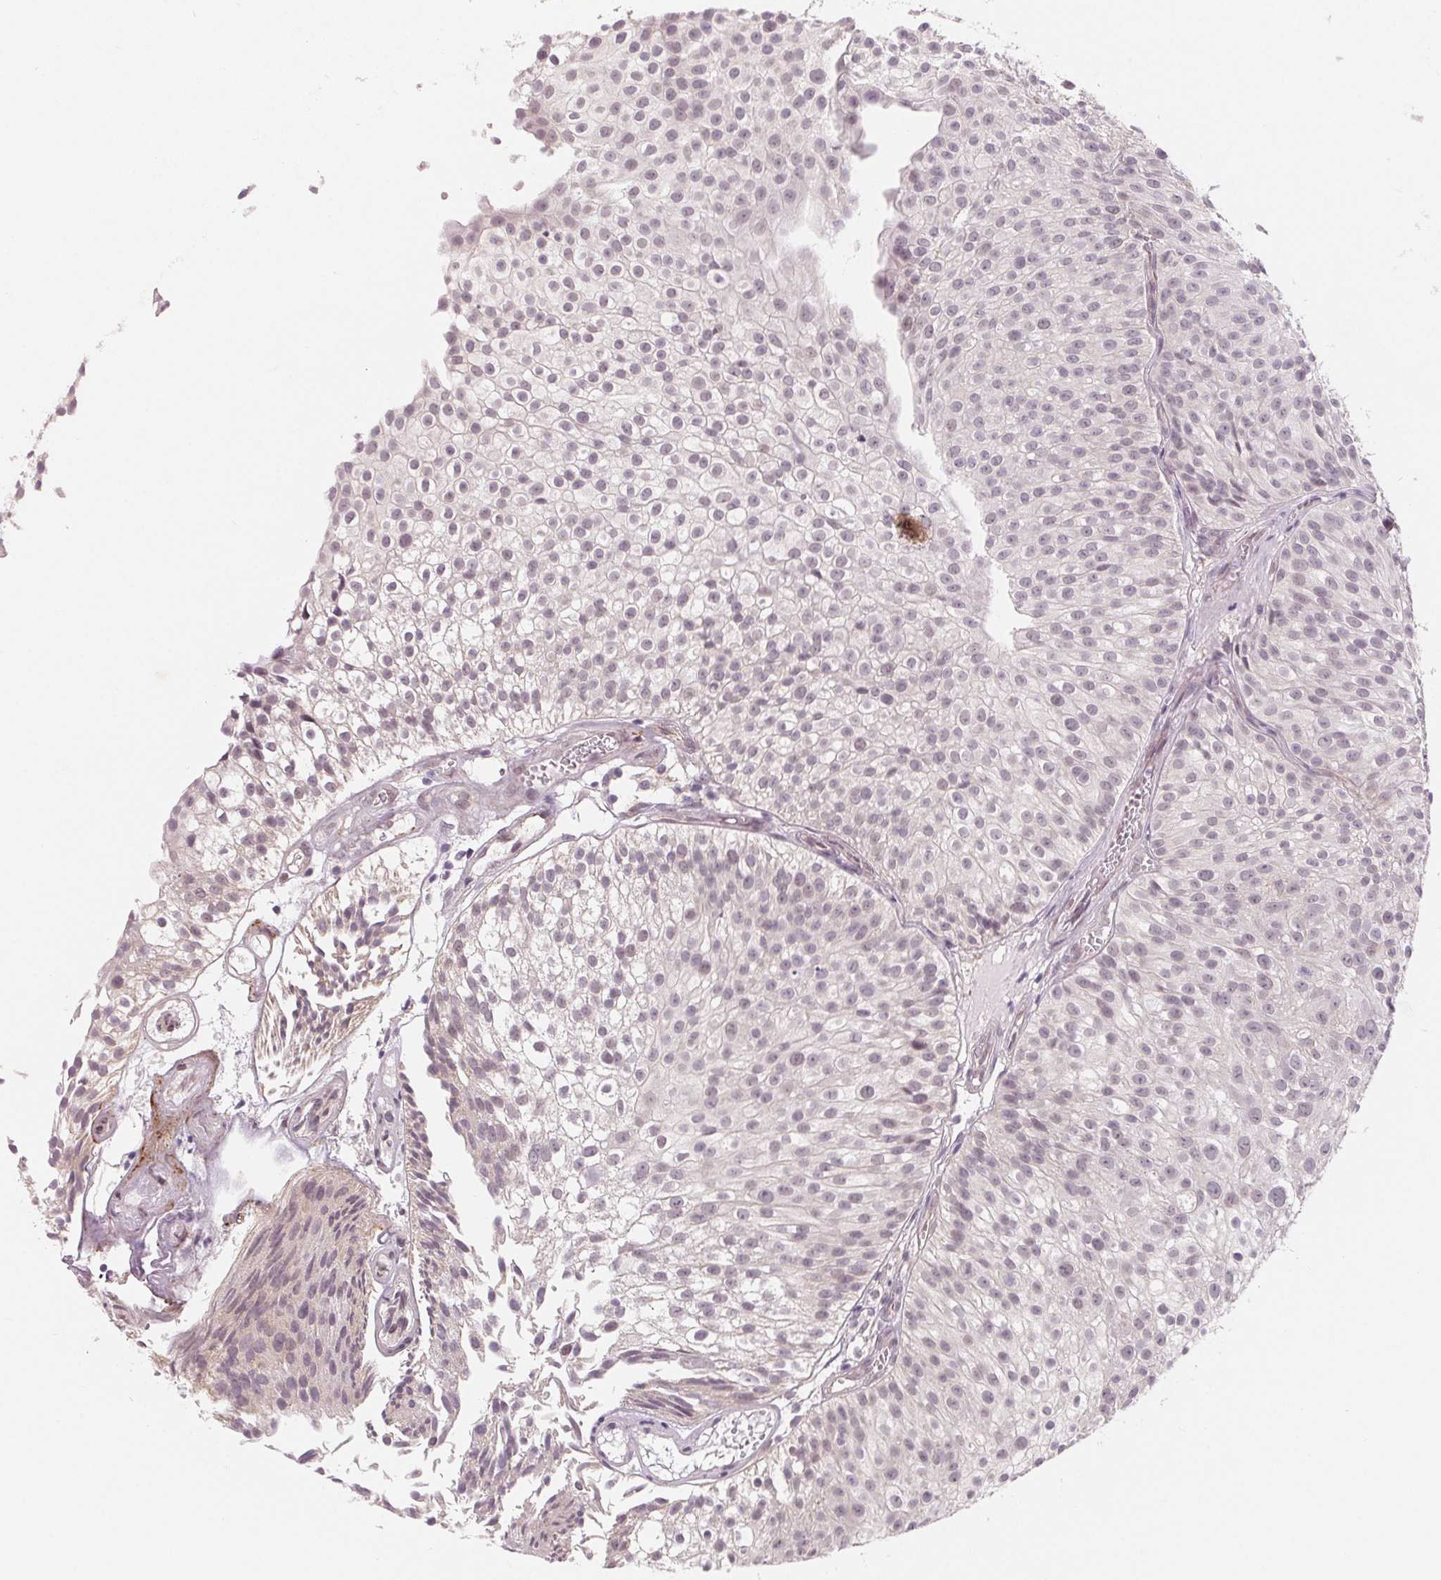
{"staining": {"intensity": "negative", "quantity": "none", "location": "none"}, "tissue": "urothelial cancer", "cell_type": "Tumor cells", "image_type": "cancer", "snomed": [{"axis": "morphology", "description": "Urothelial carcinoma, Low grade"}, {"axis": "topography", "description": "Urinary bladder"}], "caption": "DAB (3,3'-diaminobenzidine) immunohistochemical staining of urothelial carcinoma (low-grade) reveals no significant expression in tumor cells.", "gene": "CFC1", "patient": {"sex": "male", "age": 70}}